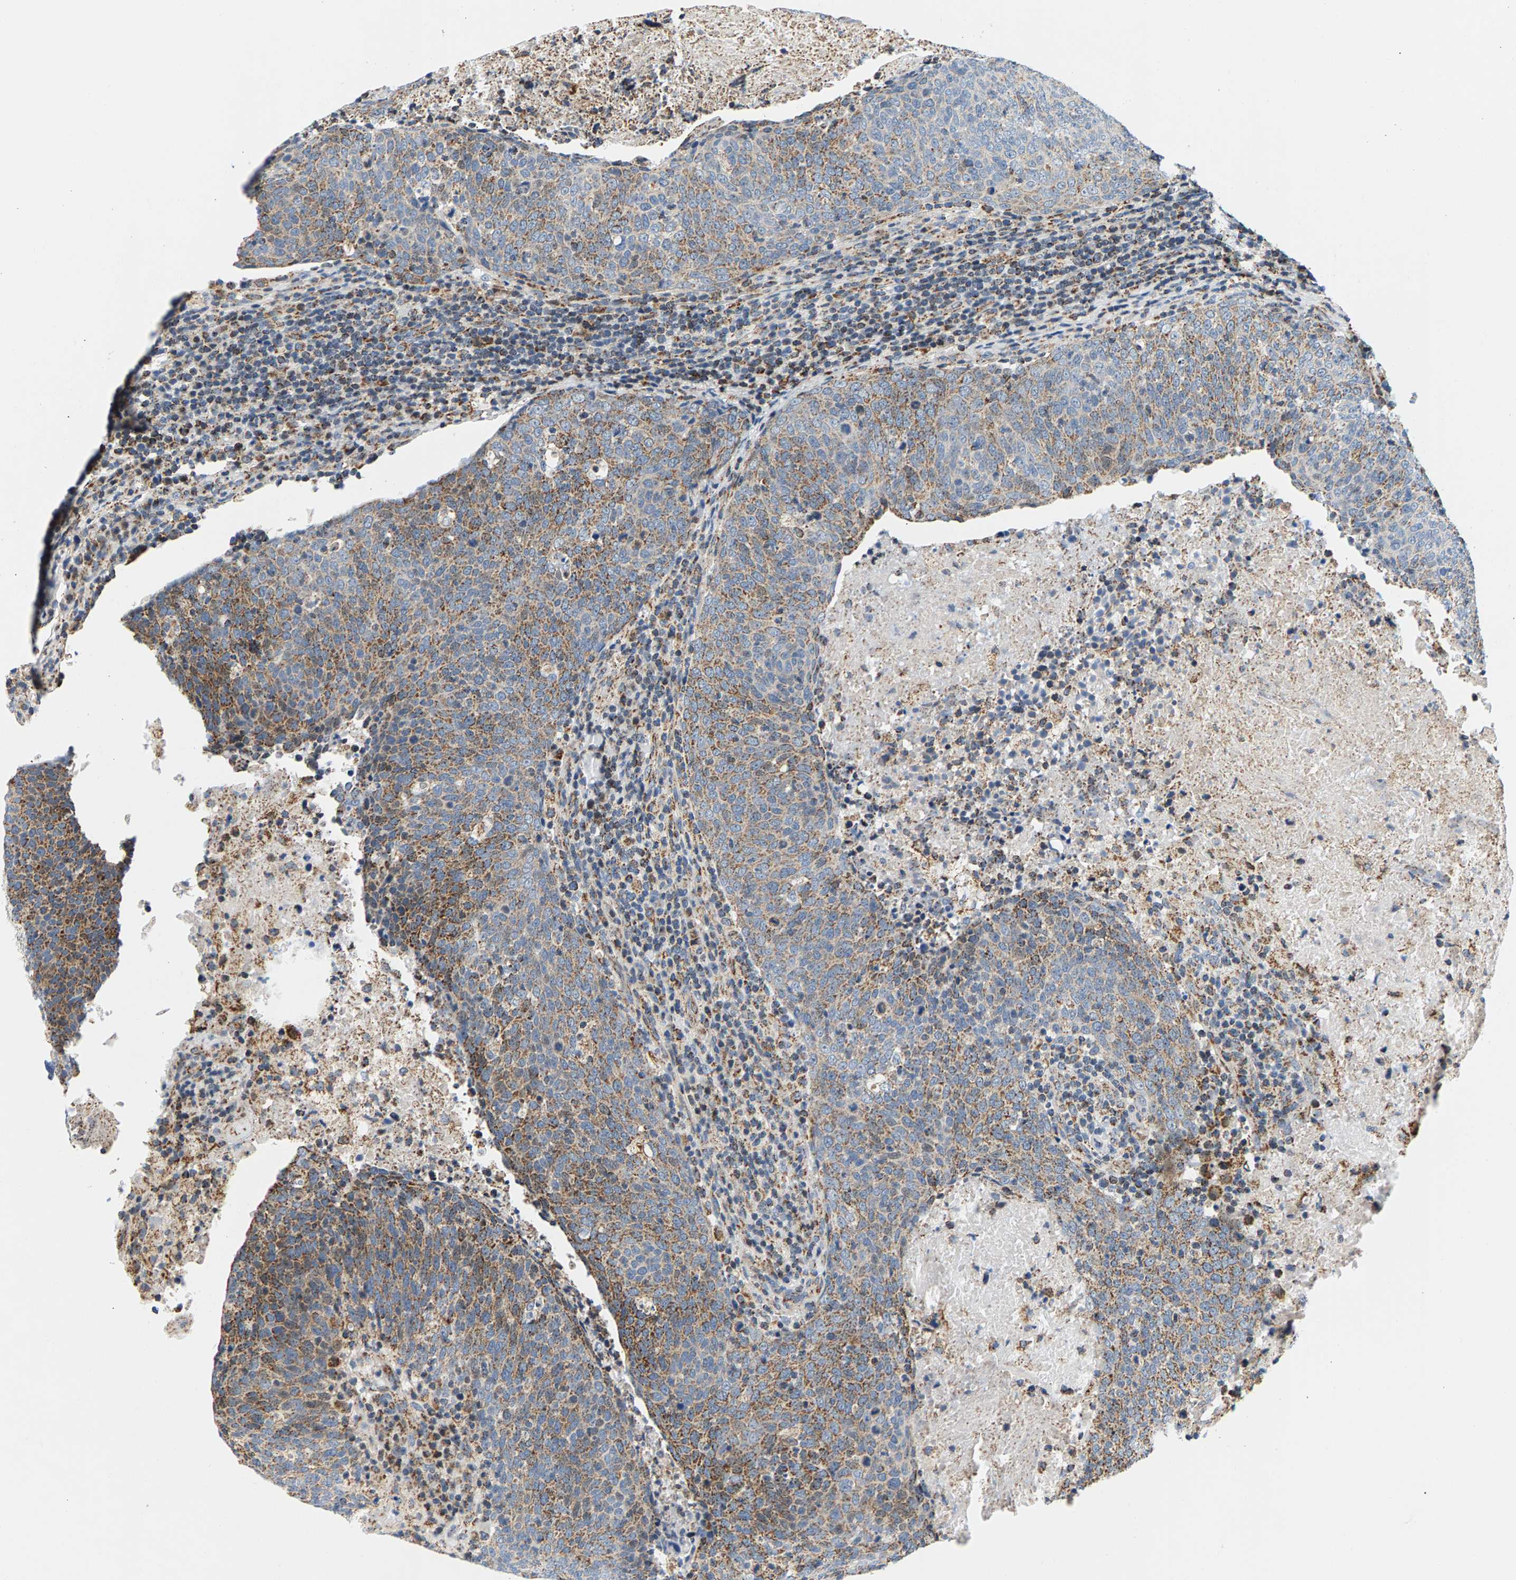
{"staining": {"intensity": "moderate", "quantity": ">75%", "location": "cytoplasmic/membranous"}, "tissue": "head and neck cancer", "cell_type": "Tumor cells", "image_type": "cancer", "snomed": [{"axis": "morphology", "description": "Squamous cell carcinoma, NOS"}, {"axis": "morphology", "description": "Squamous cell carcinoma, metastatic, NOS"}, {"axis": "topography", "description": "Lymph node"}, {"axis": "topography", "description": "Head-Neck"}], "caption": "Immunohistochemistry photomicrograph of human head and neck cancer stained for a protein (brown), which reveals medium levels of moderate cytoplasmic/membranous staining in about >75% of tumor cells.", "gene": "PDE1A", "patient": {"sex": "male", "age": 62}}